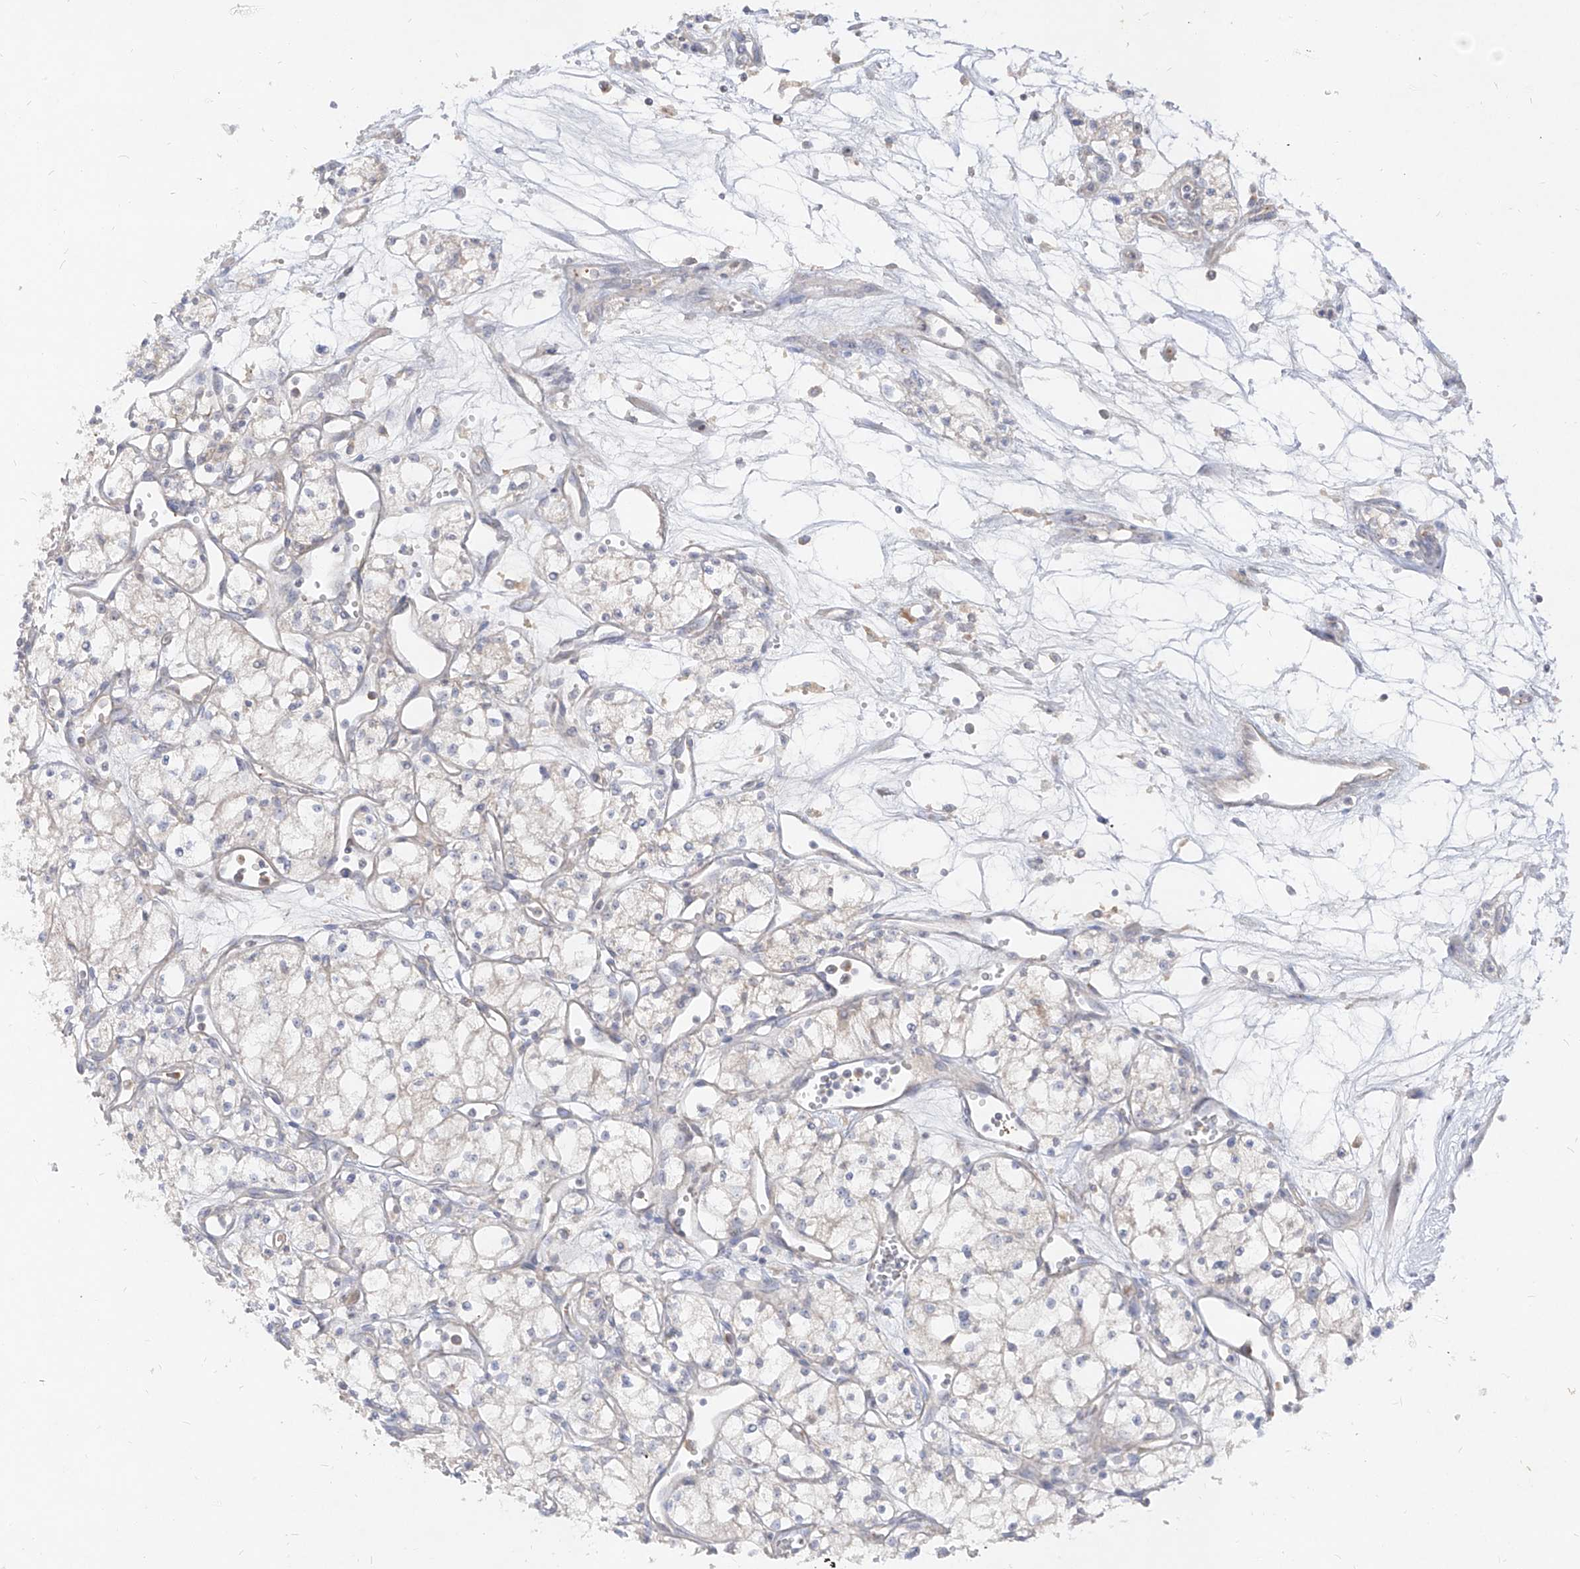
{"staining": {"intensity": "negative", "quantity": "none", "location": "none"}, "tissue": "renal cancer", "cell_type": "Tumor cells", "image_type": "cancer", "snomed": [{"axis": "morphology", "description": "Adenocarcinoma, NOS"}, {"axis": "topography", "description": "Kidney"}], "caption": "Immunohistochemical staining of human renal cancer reveals no significant staining in tumor cells.", "gene": "RBFOX3", "patient": {"sex": "male", "age": 59}}